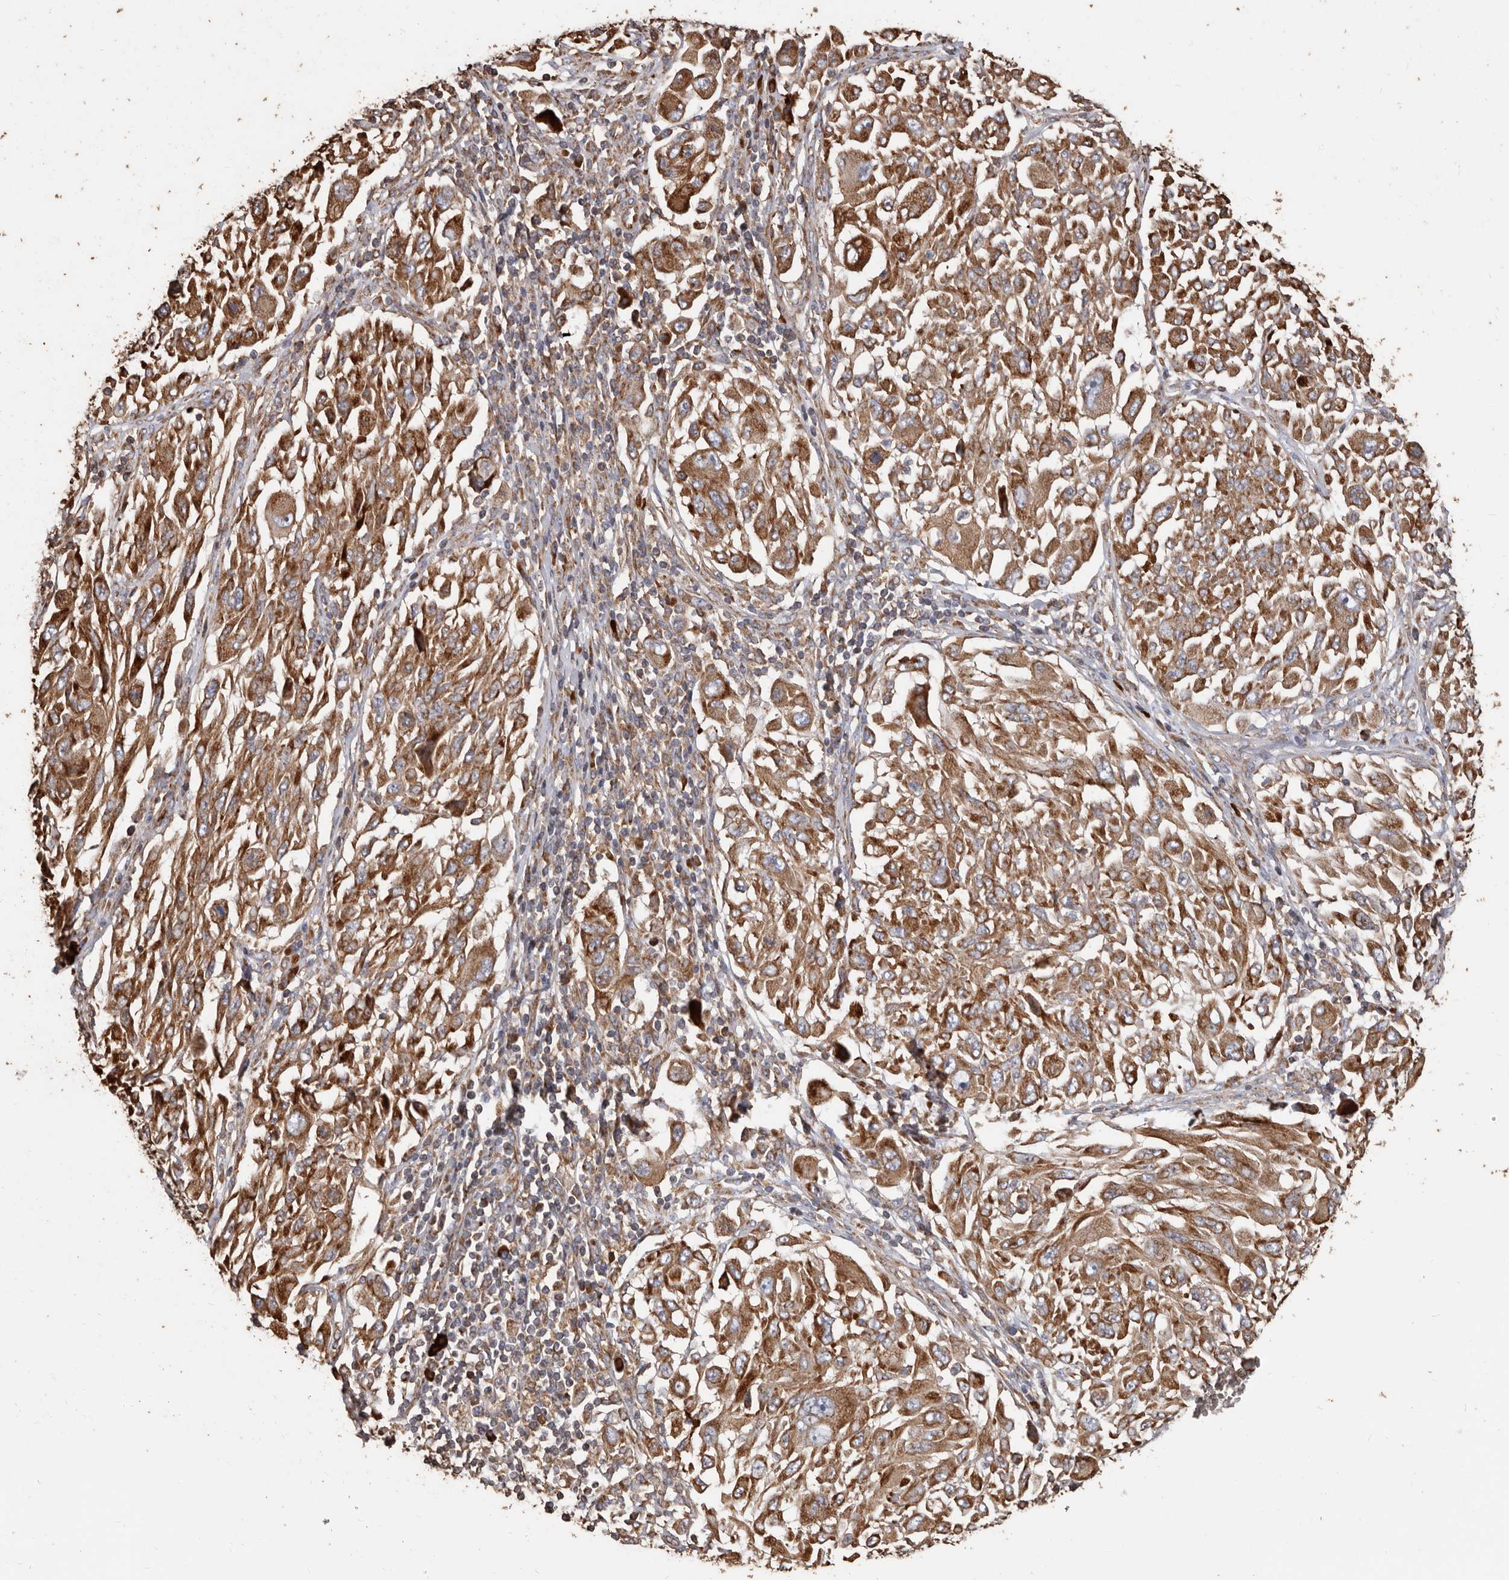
{"staining": {"intensity": "moderate", "quantity": ">75%", "location": "cytoplasmic/membranous"}, "tissue": "melanoma", "cell_type": "Tumor cells", "image_type": "cancer", "snomed": [{"axis": "morphology", "description": "Malignant melanoma, NOS"}, {"axis": "topography", "description": "Skin"}], "caption": "Immunohistochemical staining of melanoma demonstrates medium levels of moderate cytoplasmic/membranous protein staining in about >75% of tumor cells. (DAB (3,3'-diaminobenzidine) IHC with brightfield microscopy, high magnification).", "gene": "OSGIN2", "patient": {"sex": "female", "age": 91}}